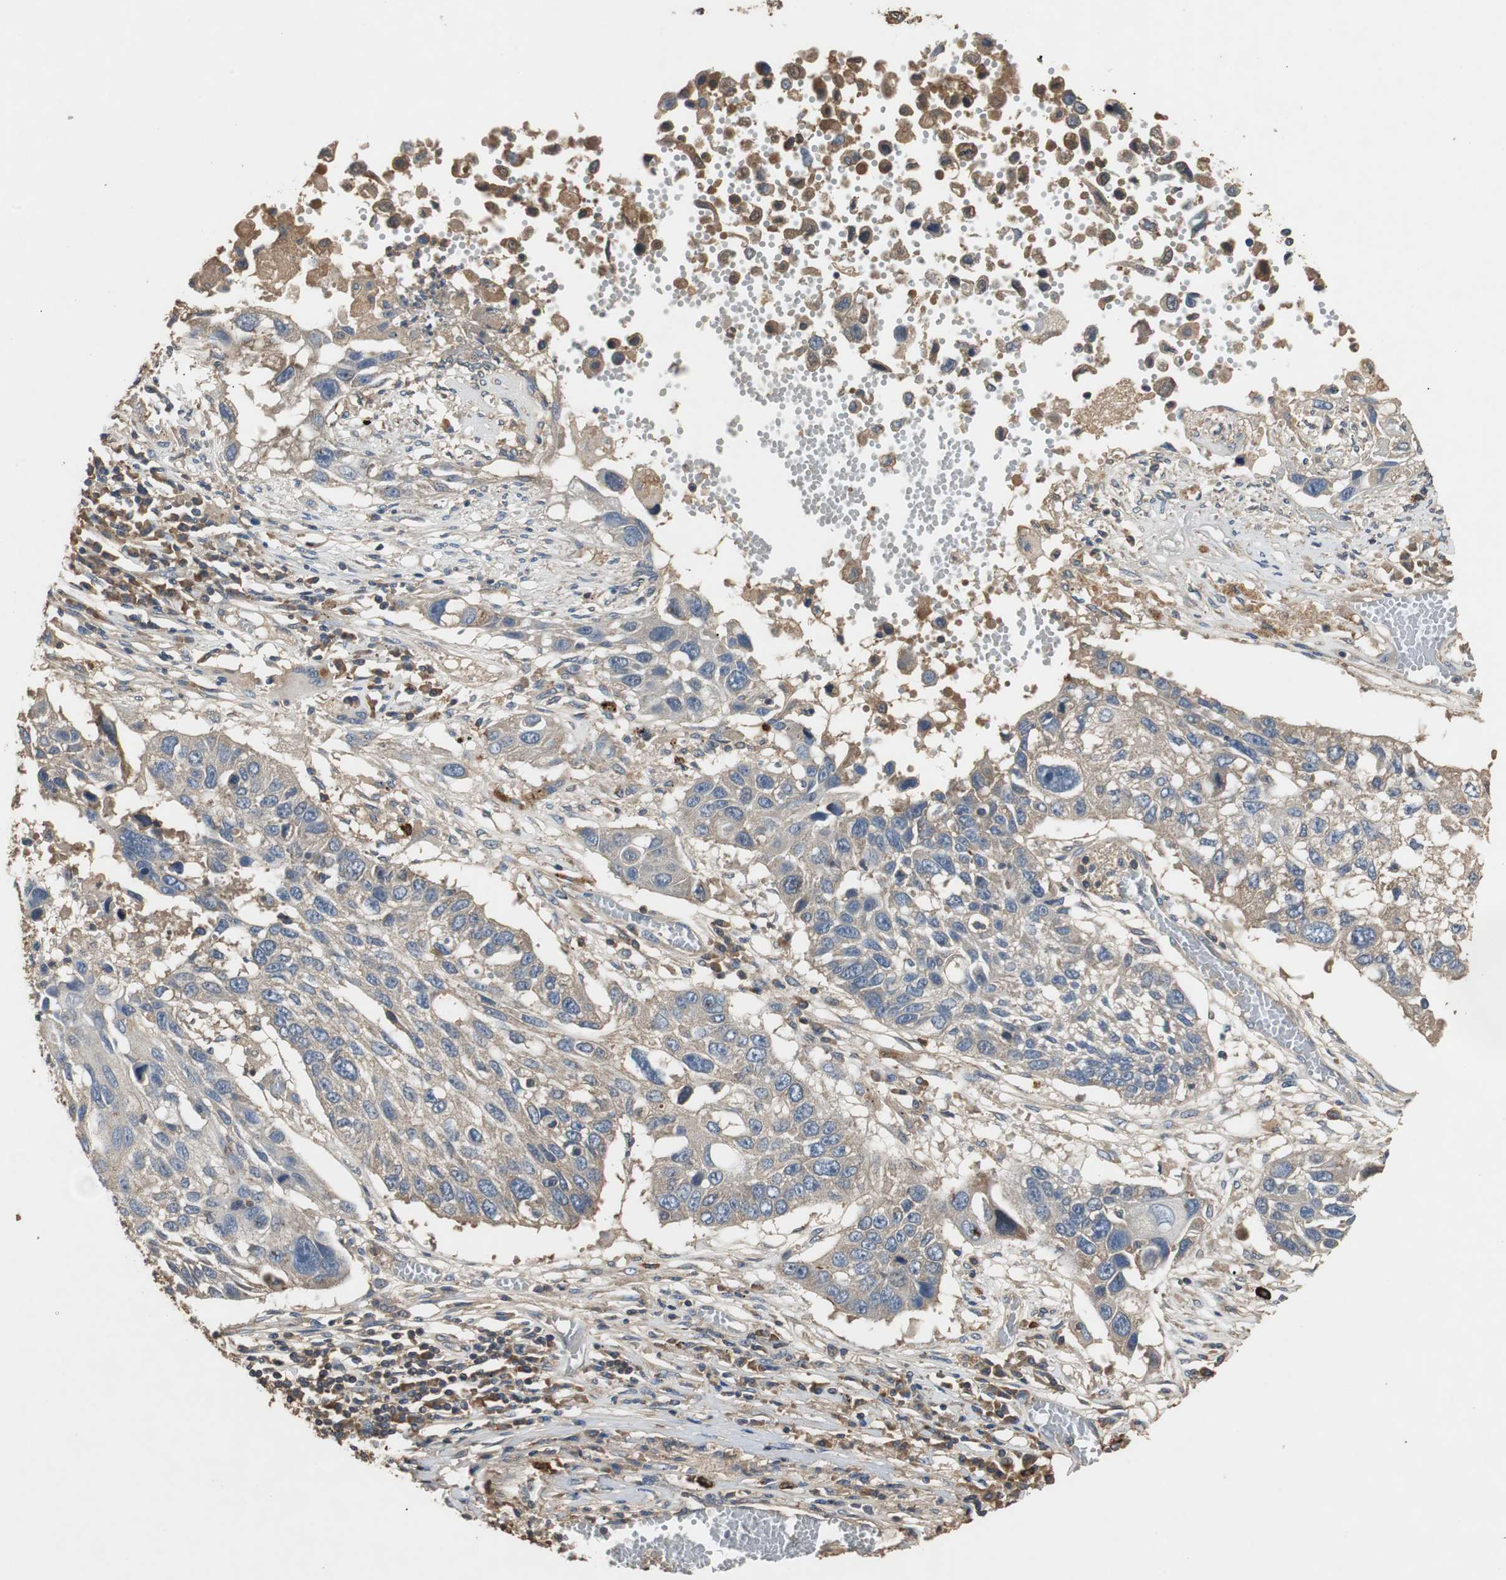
{"staining": {"intensity": "weak", "quantity": "25%-75%", "location": "cytoplasmic/membranous"}, "tissue": "lung cancer", "cell_type": "Tumor cells", "image_type": "cancer", "snomed": [{"axis": "morphology", "description": "Squamous cell carcinoma, NOS"}, {"axis": "topography", "description": "Lung"}], "caption": "IHC of lung squamous cell carcinoma demonstrates low levels of weak cytoplasmic/membranous staining in approximately 25%-75% of tumor cells. (brown staining indicates protein expression, while blue staining denotes nuclei).", "gene": "TNFRSF14", "patient": {"sex": "male", "age": 71}}